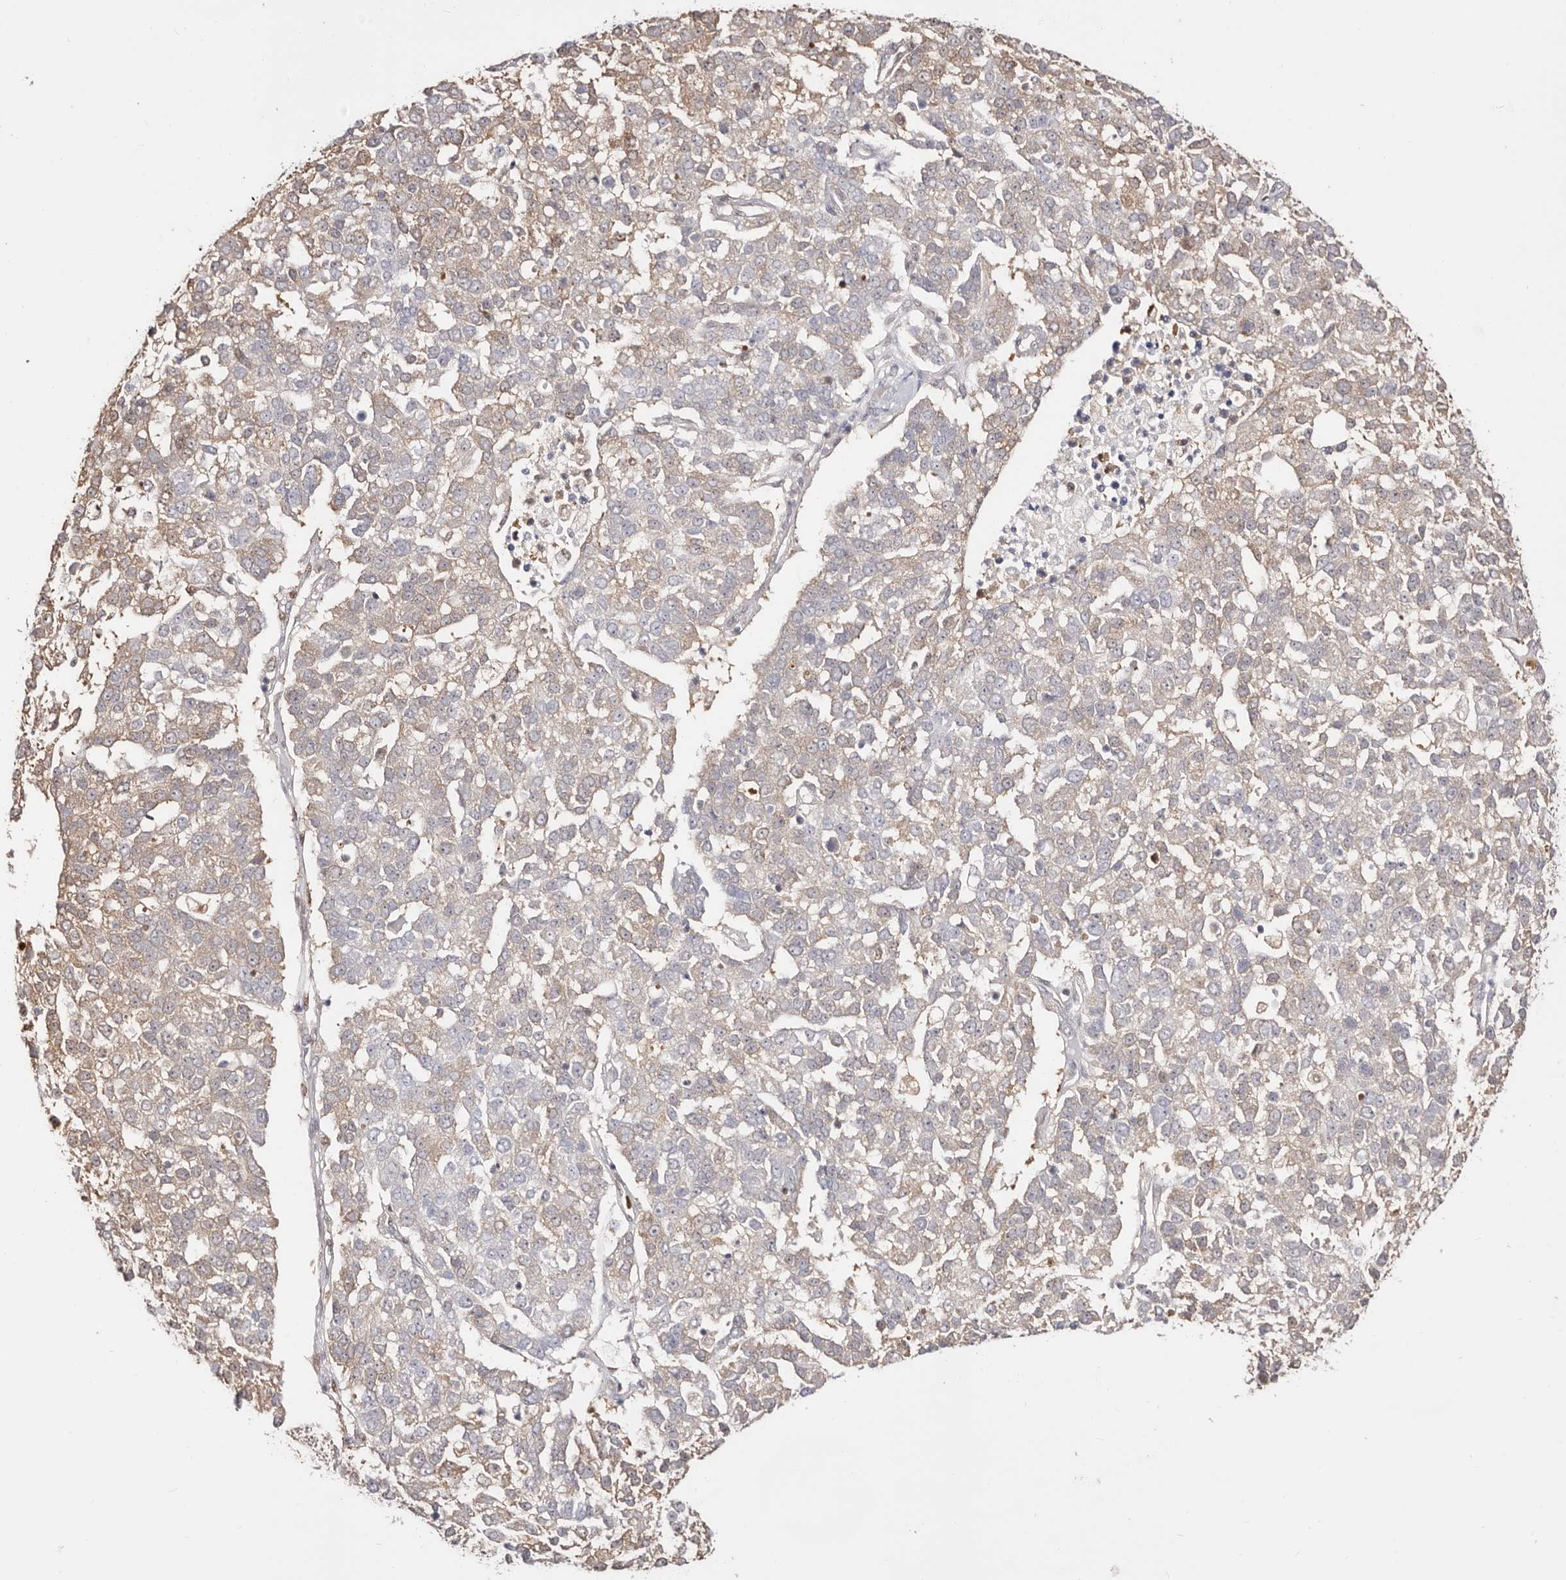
{"staining": {"intensity": "weak", "quantity": "25%-75%", "location": "cytoplasmic/membranous,nuclear"}, "tissue": "pancreatic cancer", "cell_type": "Tumor cells", "image_type": "cancer", "snomed": [{"axis": "morphology", "description": "Adenocarcinoma, NOS"}, {"axis": "topography", "description": "Pancreas"}], "caption": "This photomicrograph reveals pancreatic cancer (adenocarcinoma) stained with immunohistochemistry to label a protein in brown. The cytoplasmic/membranous and nuclear of tumor cells show weak positivity for the protein. Nuclei are counter-stained blue.", "gene": "TKT", "patient": {"sex": "female", "age": 61}}